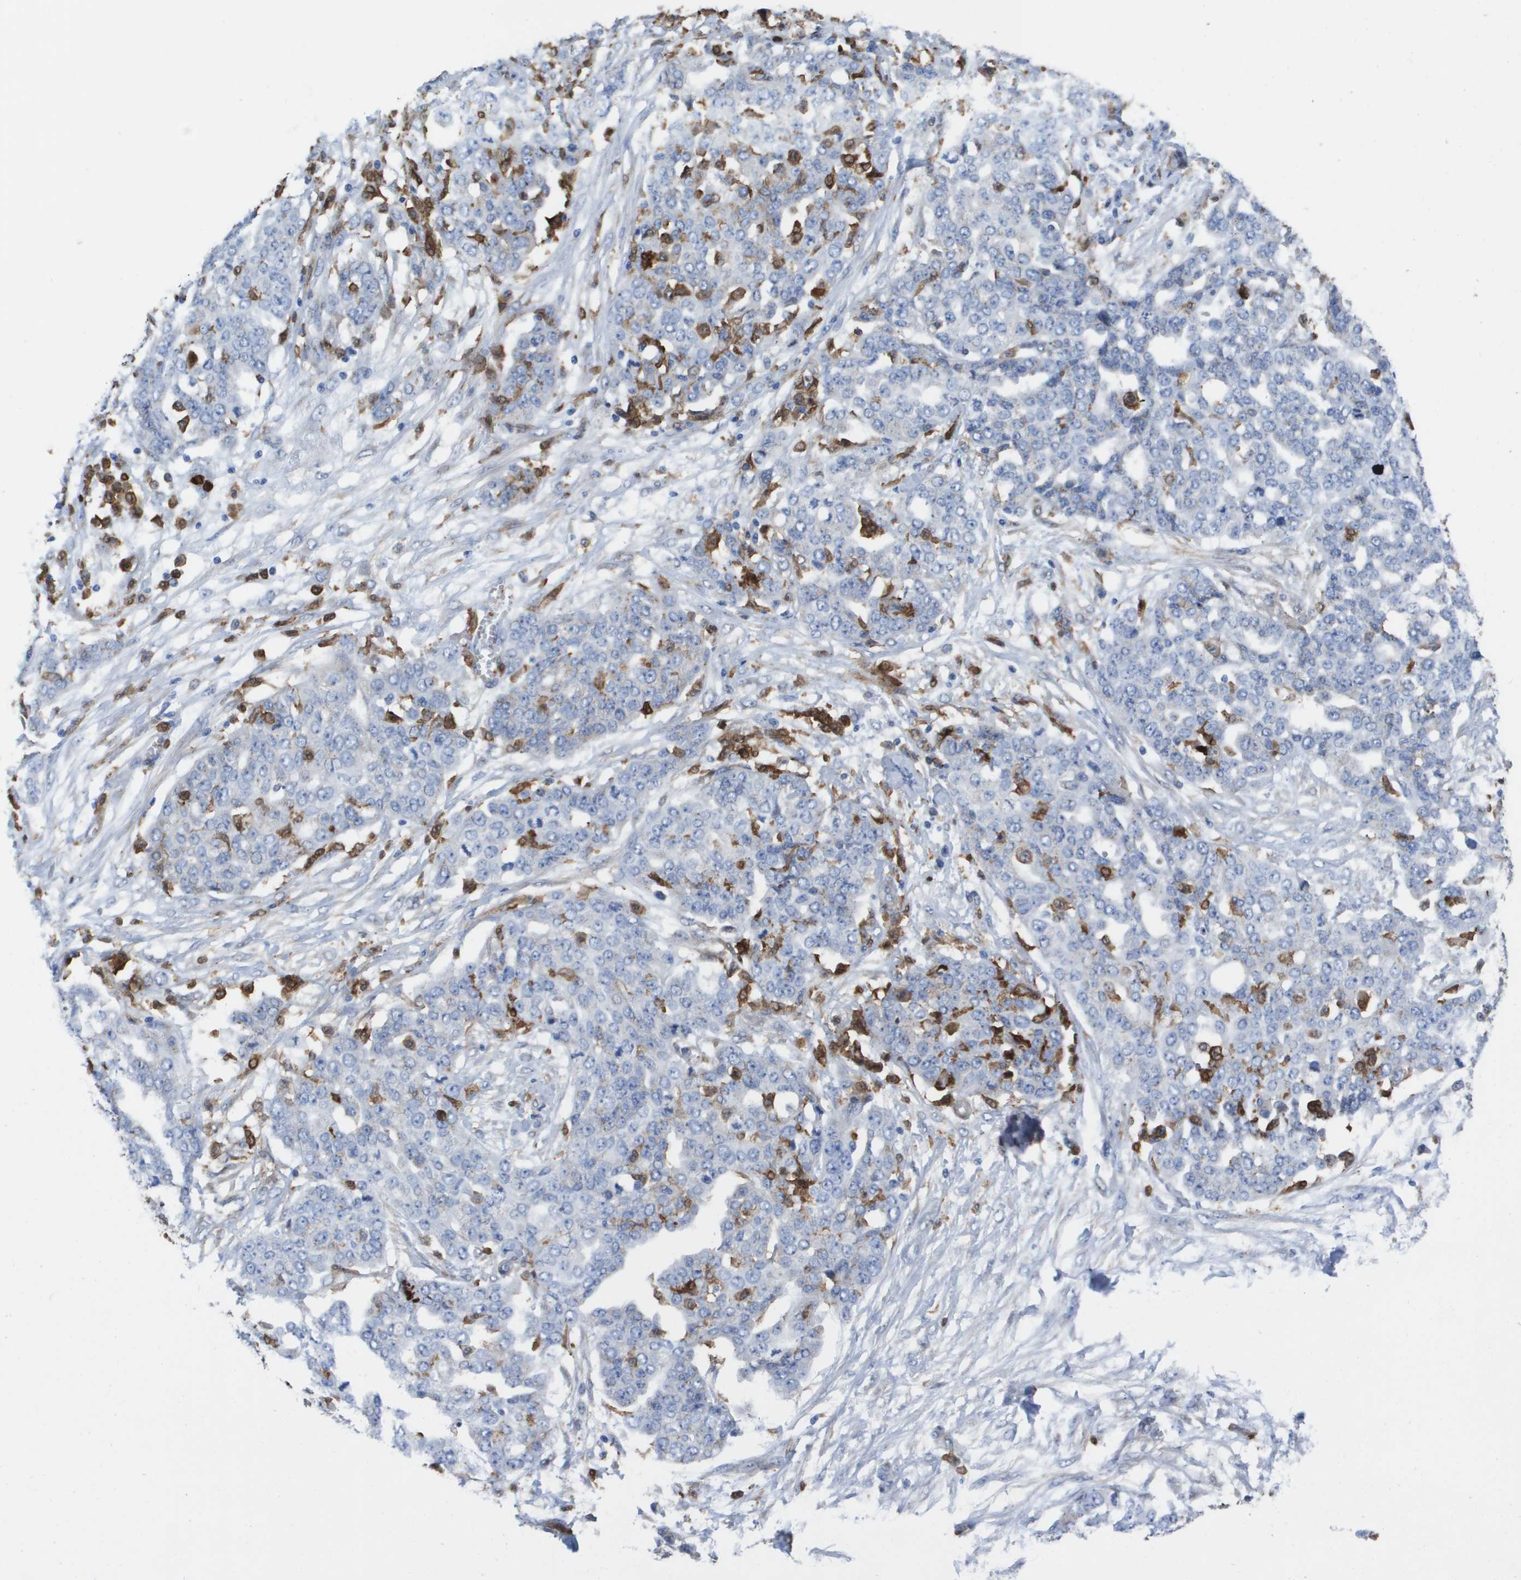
{"staining": {"intensity": "negative", "quantity": "none", "location": "none"}, "tissue": "ovarian cancer", "cell_type": "Tumor cells", "image_type": "cancer", "snomed": [{"axis": "morphology", "description": "Cystadenocarcinoma, serous, NOS"}, {"axis": "topography", "description": "Soft tissue"}, {"axis": "topography", "description": "Ovary"}], "caption": "Tumor cells show no significant positivity in serous cystadenocarcinoma (ovarian).", "gene": "SLC37A2", "patient": {"sex": "female", "age": 57}}